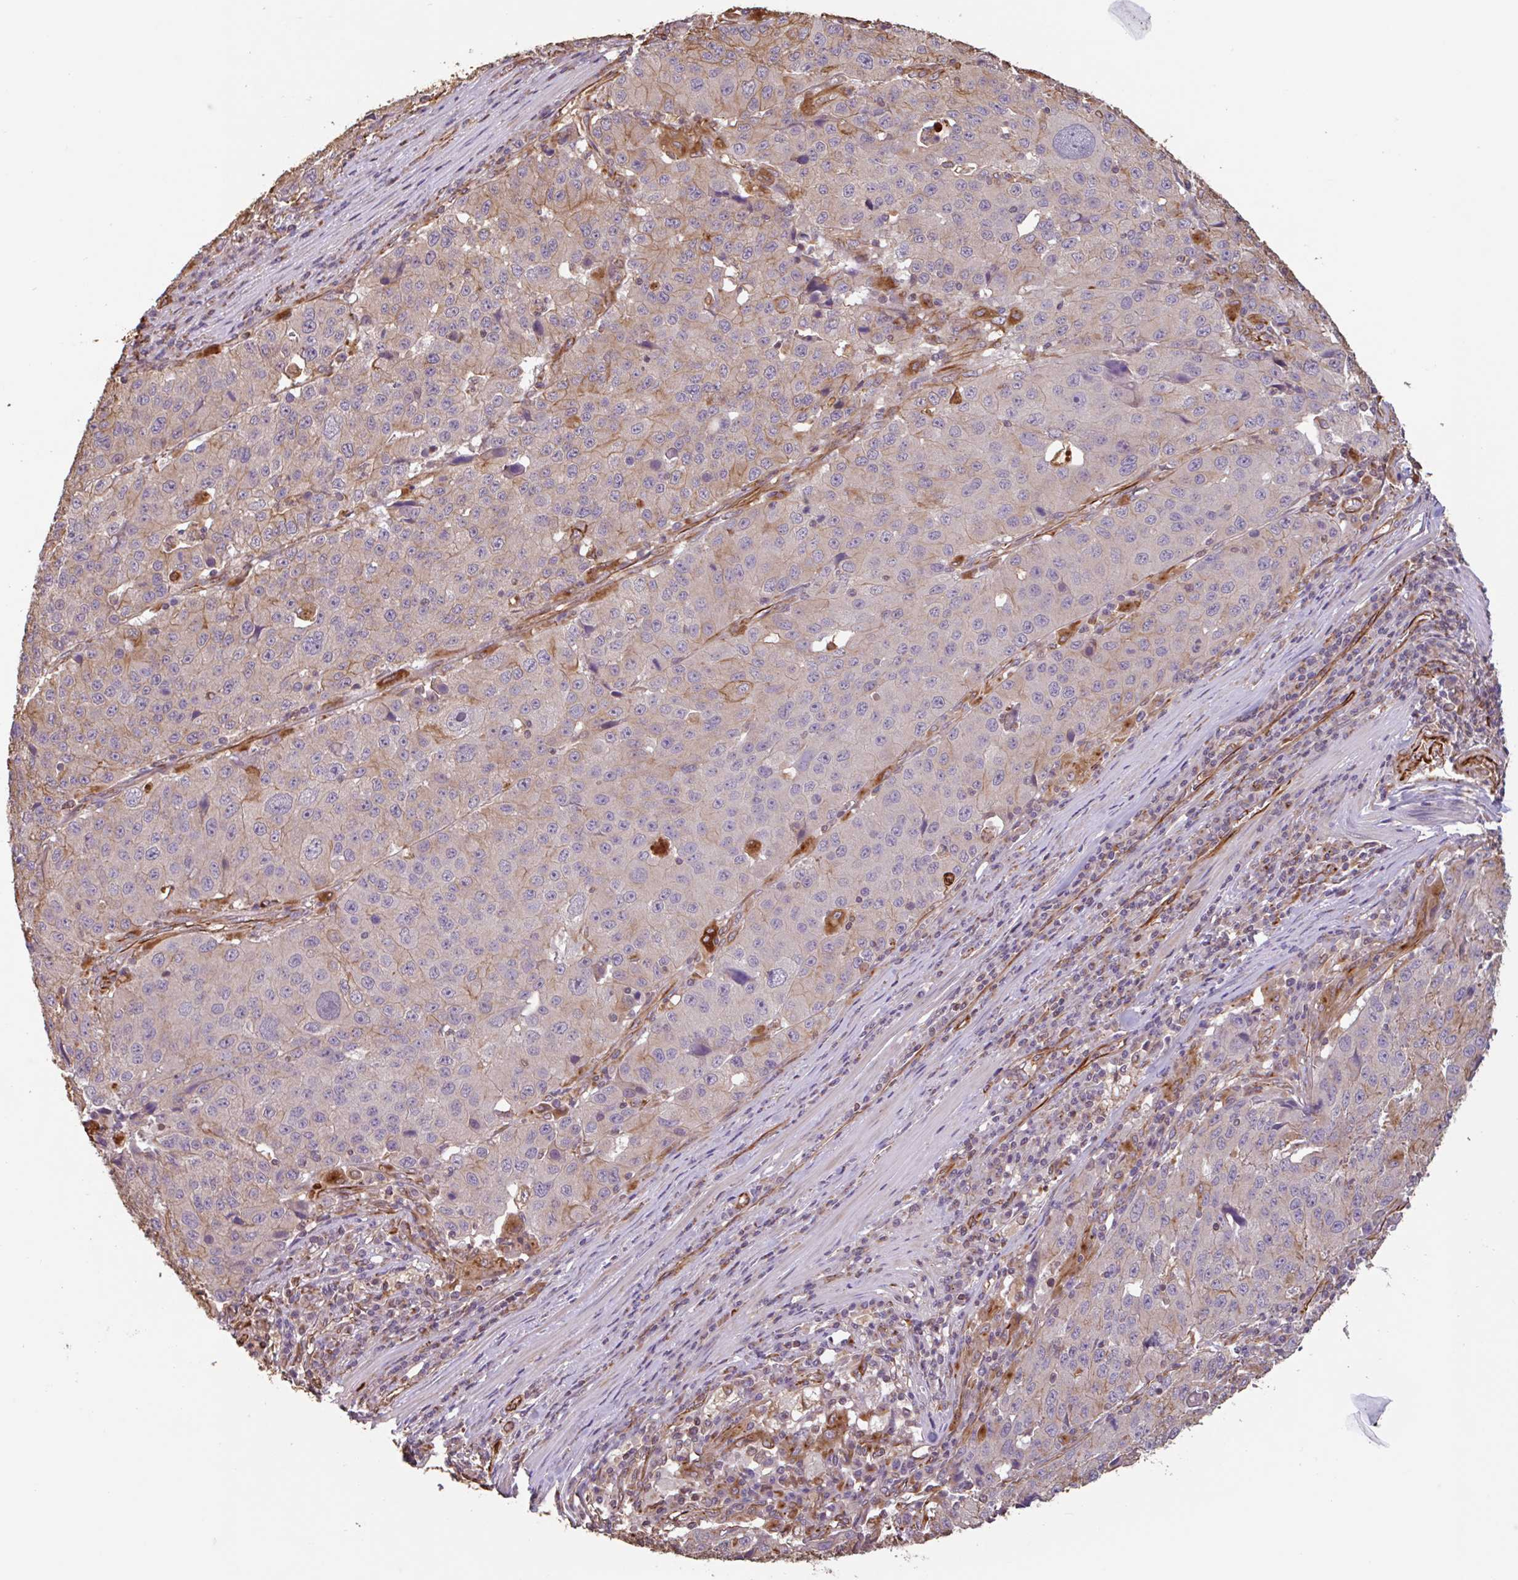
{"staining": {"intensity": "moderate", "quantity": "<25%", "location": "cytoplasmic/membranous"}, "tissue": "stomach cancer", "cell_type": "Tumor cells", "image_type": "cancer", "snomed": [{"axis": "morphology", "description": "Adenocarcinoma, NOS"}, {"axis": "topography", "description": "Stomach"}], "caption": "Protein expression analysis of human adenocarcinoma (stomach) reveals moderate cytoplasmic/membranous expression in about <25% of tumor cells.", "gene": "ZNF790", "patient": {"sex": "male", "age": 71}}